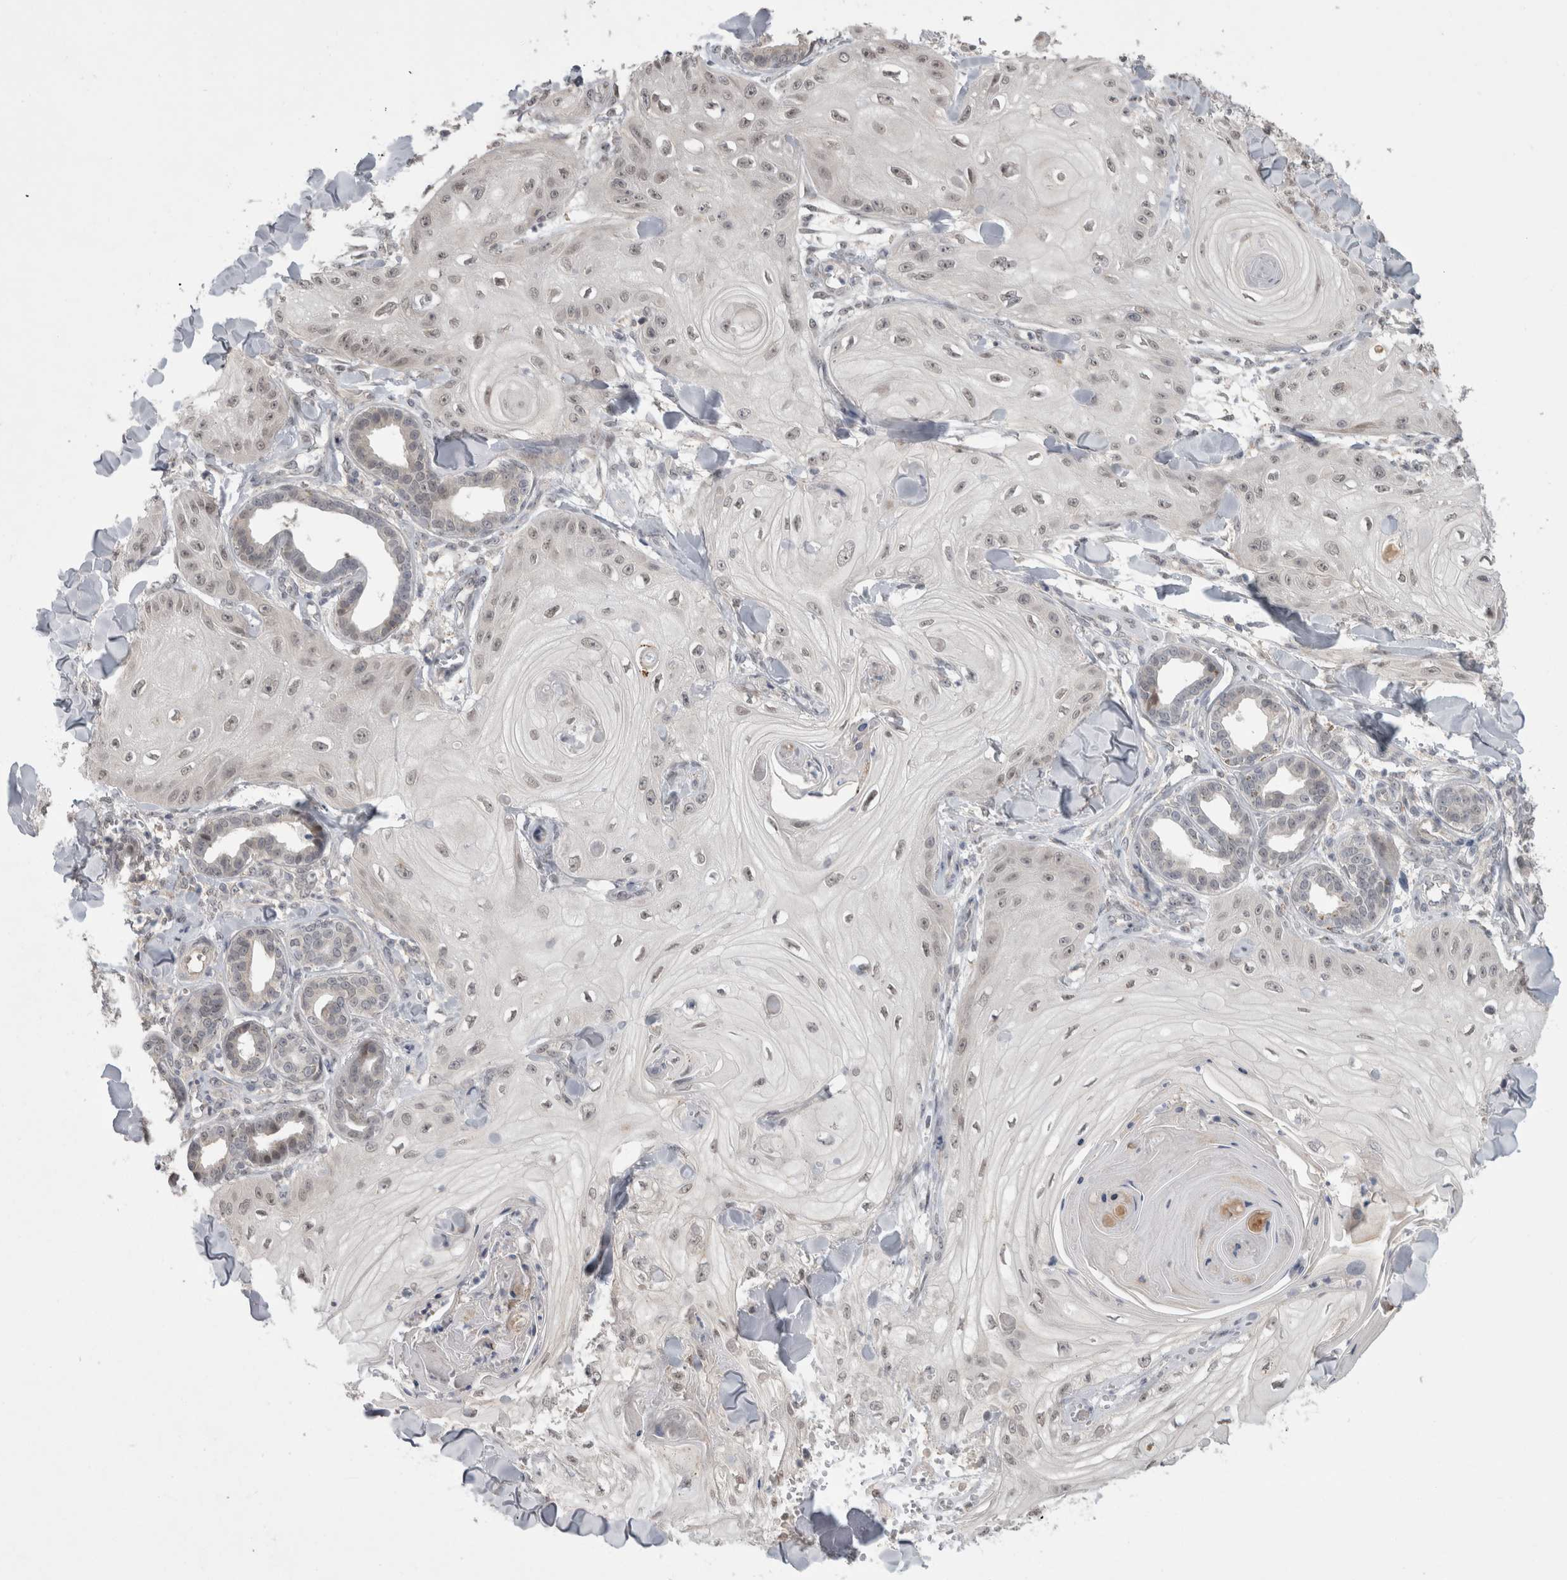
{"staining": {"intensity": "negative", "quantity": "none", "location": "none"}, "tissue": "skin cancer", "cell_type": "Tumor cells", "image_type": "cancer", "snomed": [{"axis": "morphology", "description": "Squamous cell carcinoma, NOS"}, {"axis": "topography", "description": "Skin"}], "caption": "Tumor cells show no significant protein expression in skin squamous cell carcinoma. (DAB (3,3'-diaminobenzidine) IHC visualized using brightfield microscopy, high magnification).", "gene": "MTBP", "patient": {"sex": "male", "age": 74}}